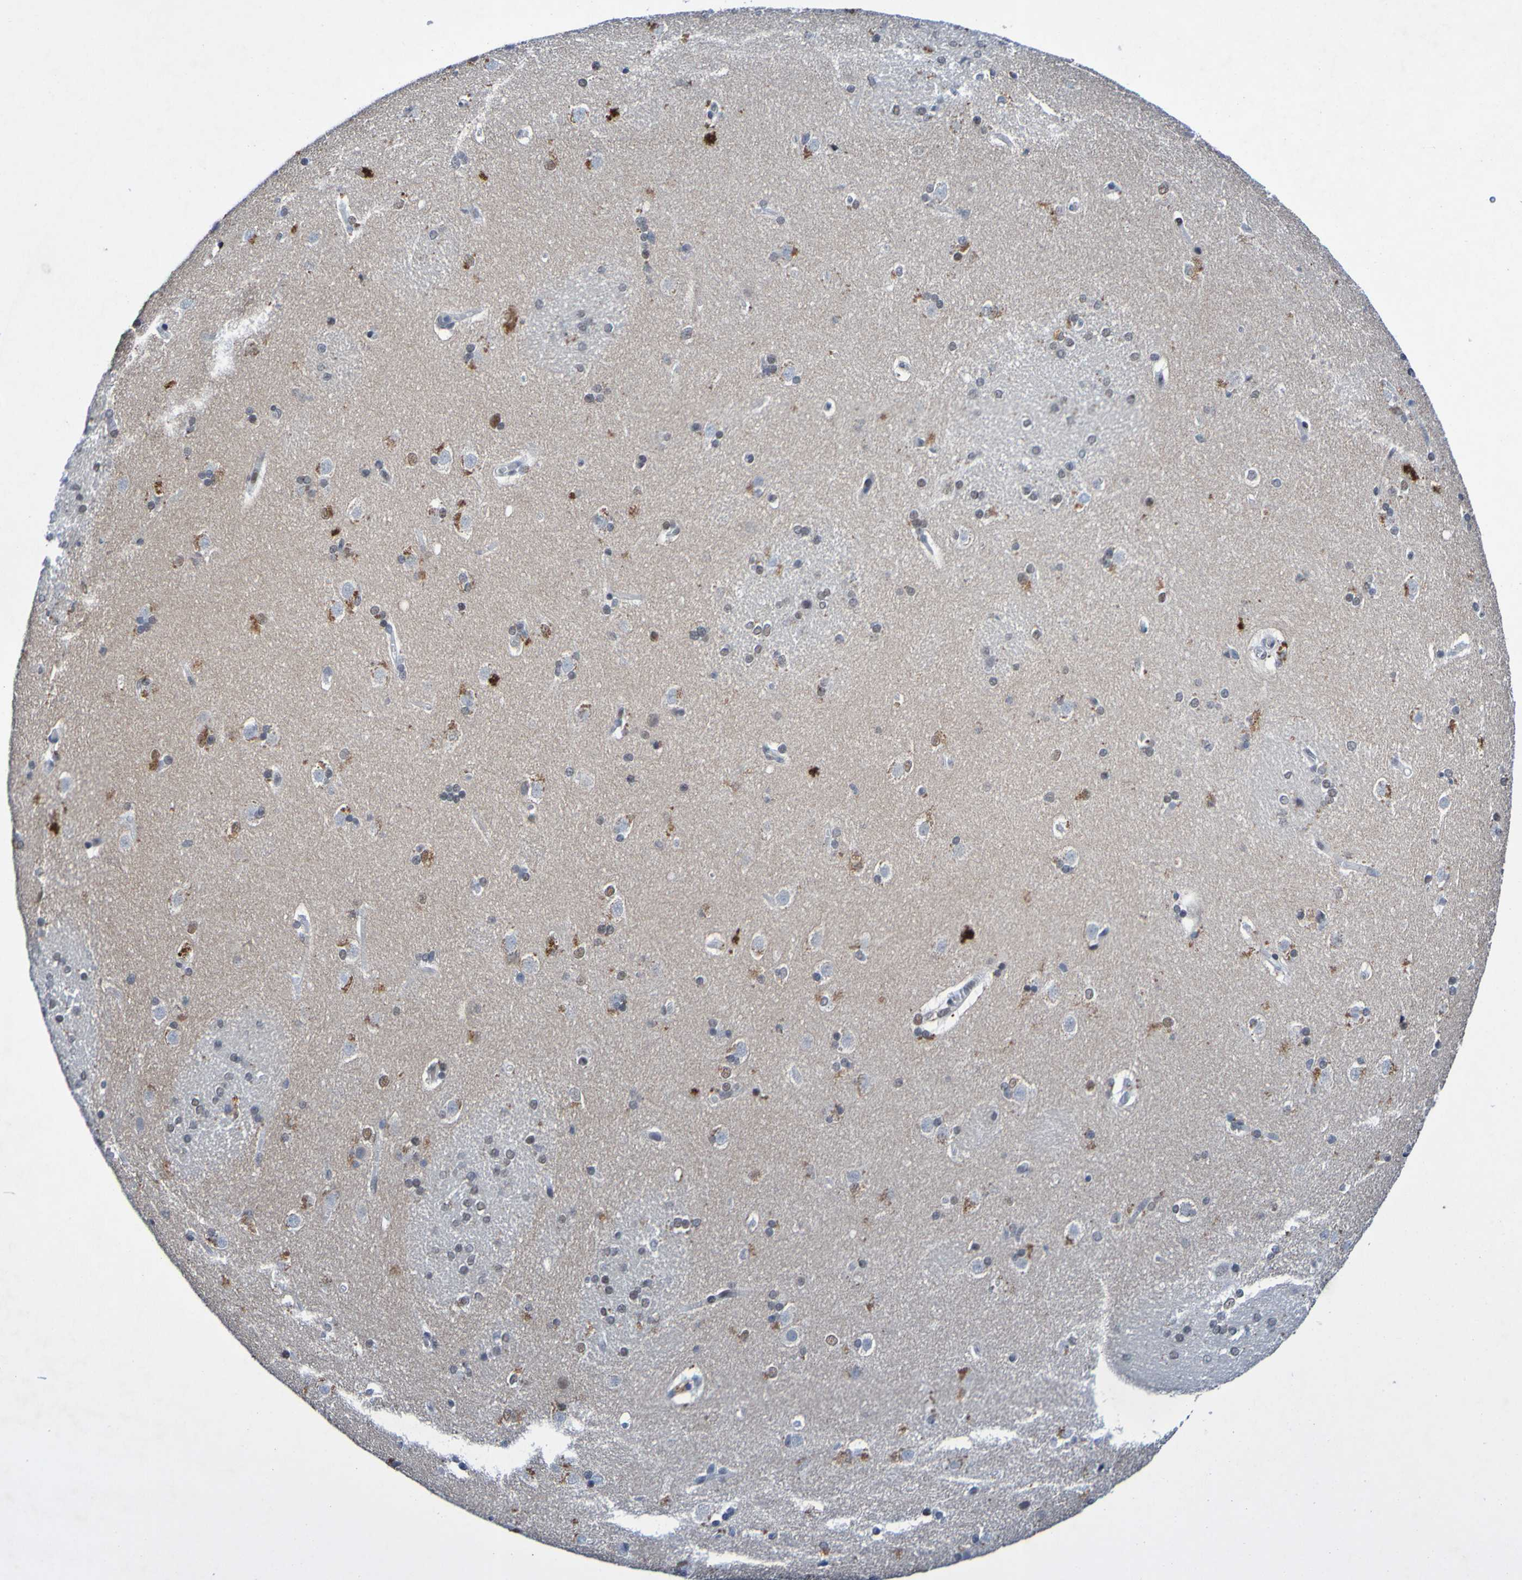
{"staining": {"intensity": "moderate", "quantity": "25%-75%", "location": "nuclear"}, "tissue": "caudate", "cell_type": "Glial cells", "image_type": "normal", "snomed": [{"axis": "morphology", "description": "Normal tissue, NOS"}, {"axis": "topography", "description": "Lateral ventricle wall"}], "caption": "Normal caudate was stained to show a protein in brown. There is medium levels of moderate nuclear staining in approximately 25%-75% of glial cells. Immunohistochemistry stains the protein in brown and the nuclei are stained blue.", "gene": "PCGF1", "patient": {"sex": "female", "age": 19}}